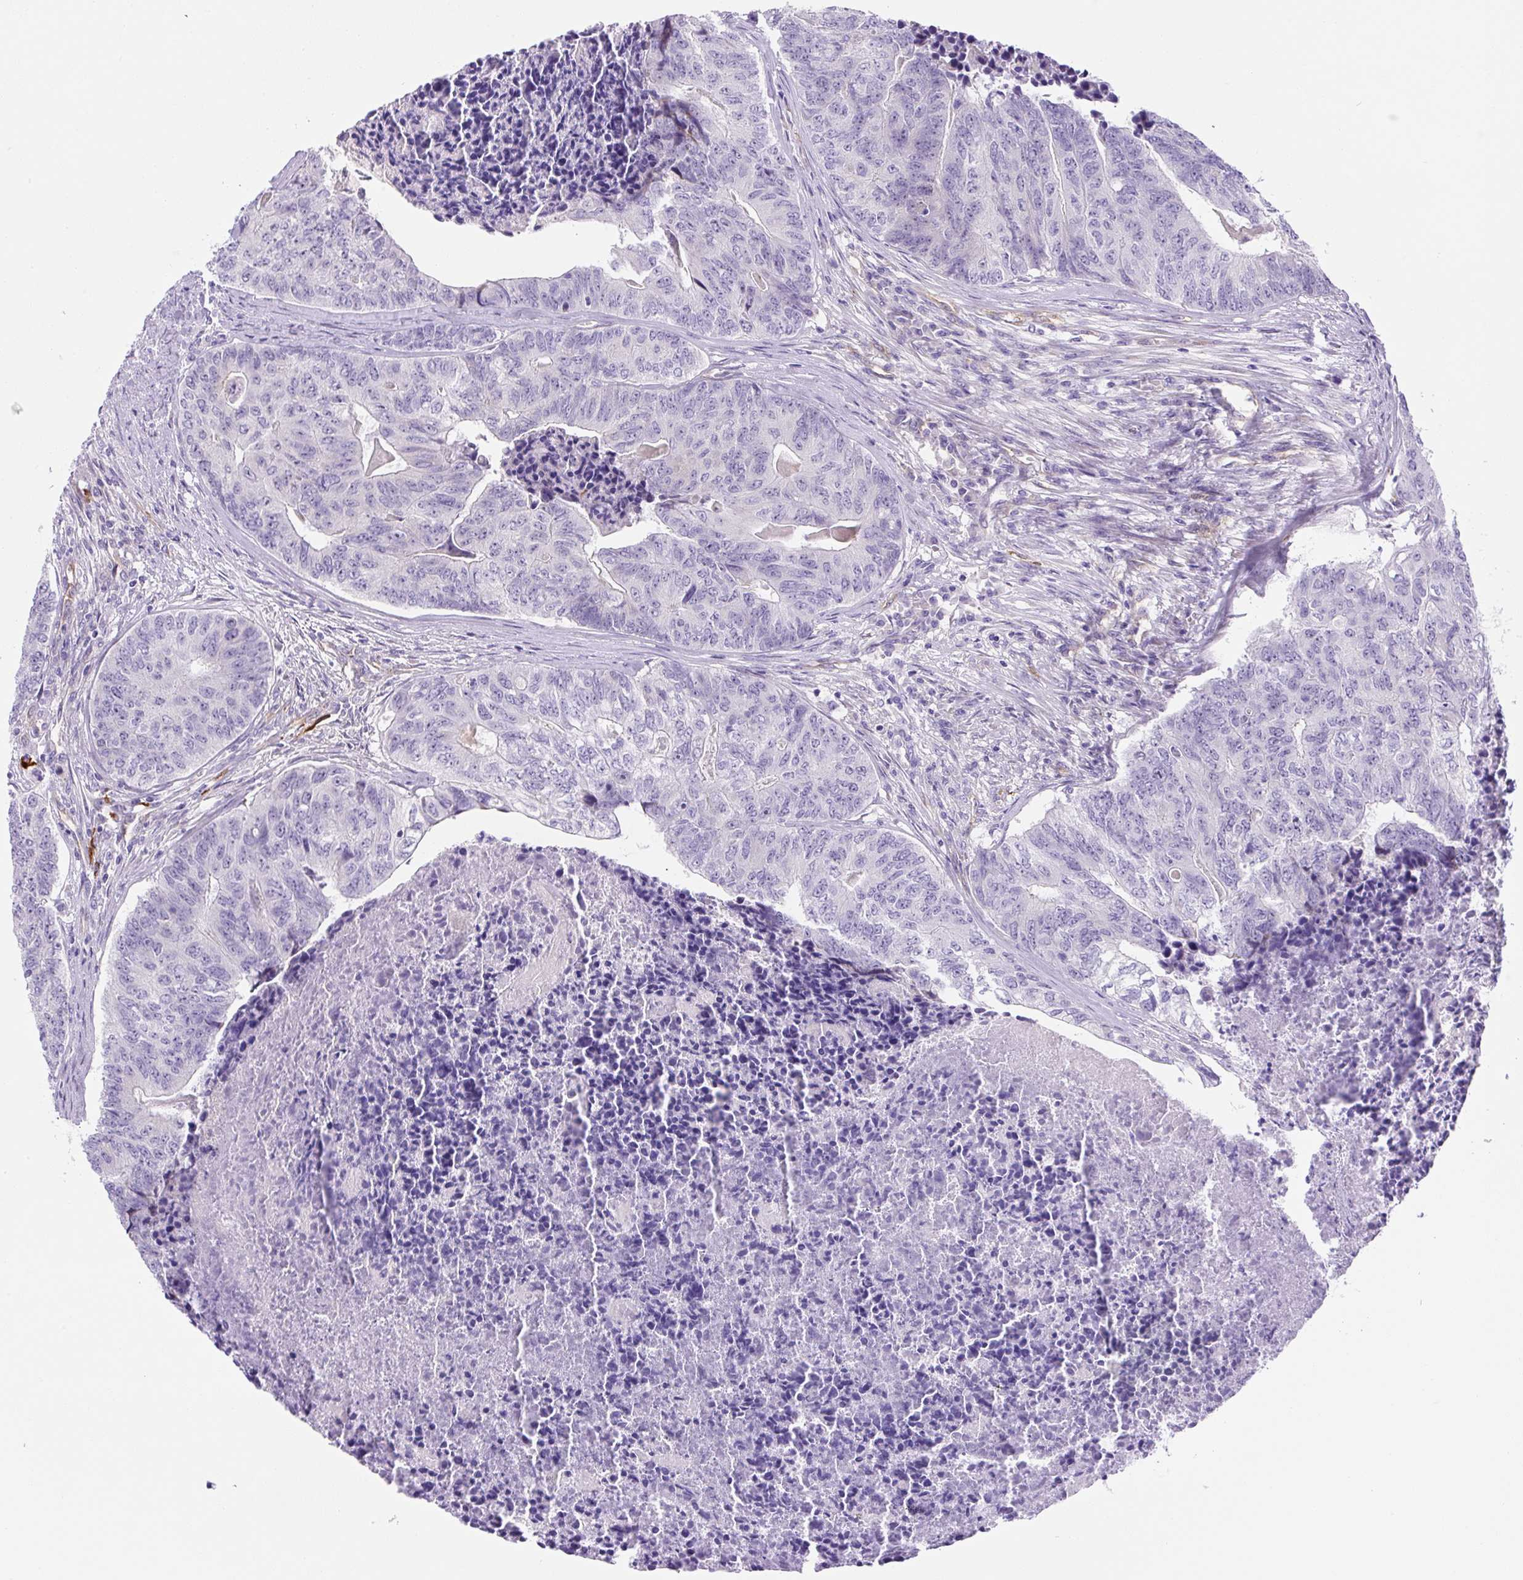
{"staining": {"intensity": "negative", "quantity": "none", "location": "none"}, "tissue": "colorectal cancer", "cell_type": "Tumor cells", "image_type": "cancer", "snomed": [{"axis": "morphology", "description": "Adenocarcinoma, NOS"}, {"axis": "topography", "description": "Colon"}], "caption": "There is no significant positivity in tumor cells of colorectal adenocarcinoma.", "gene": "ASB4", "patient": {"sex": "female", "age": 67}}